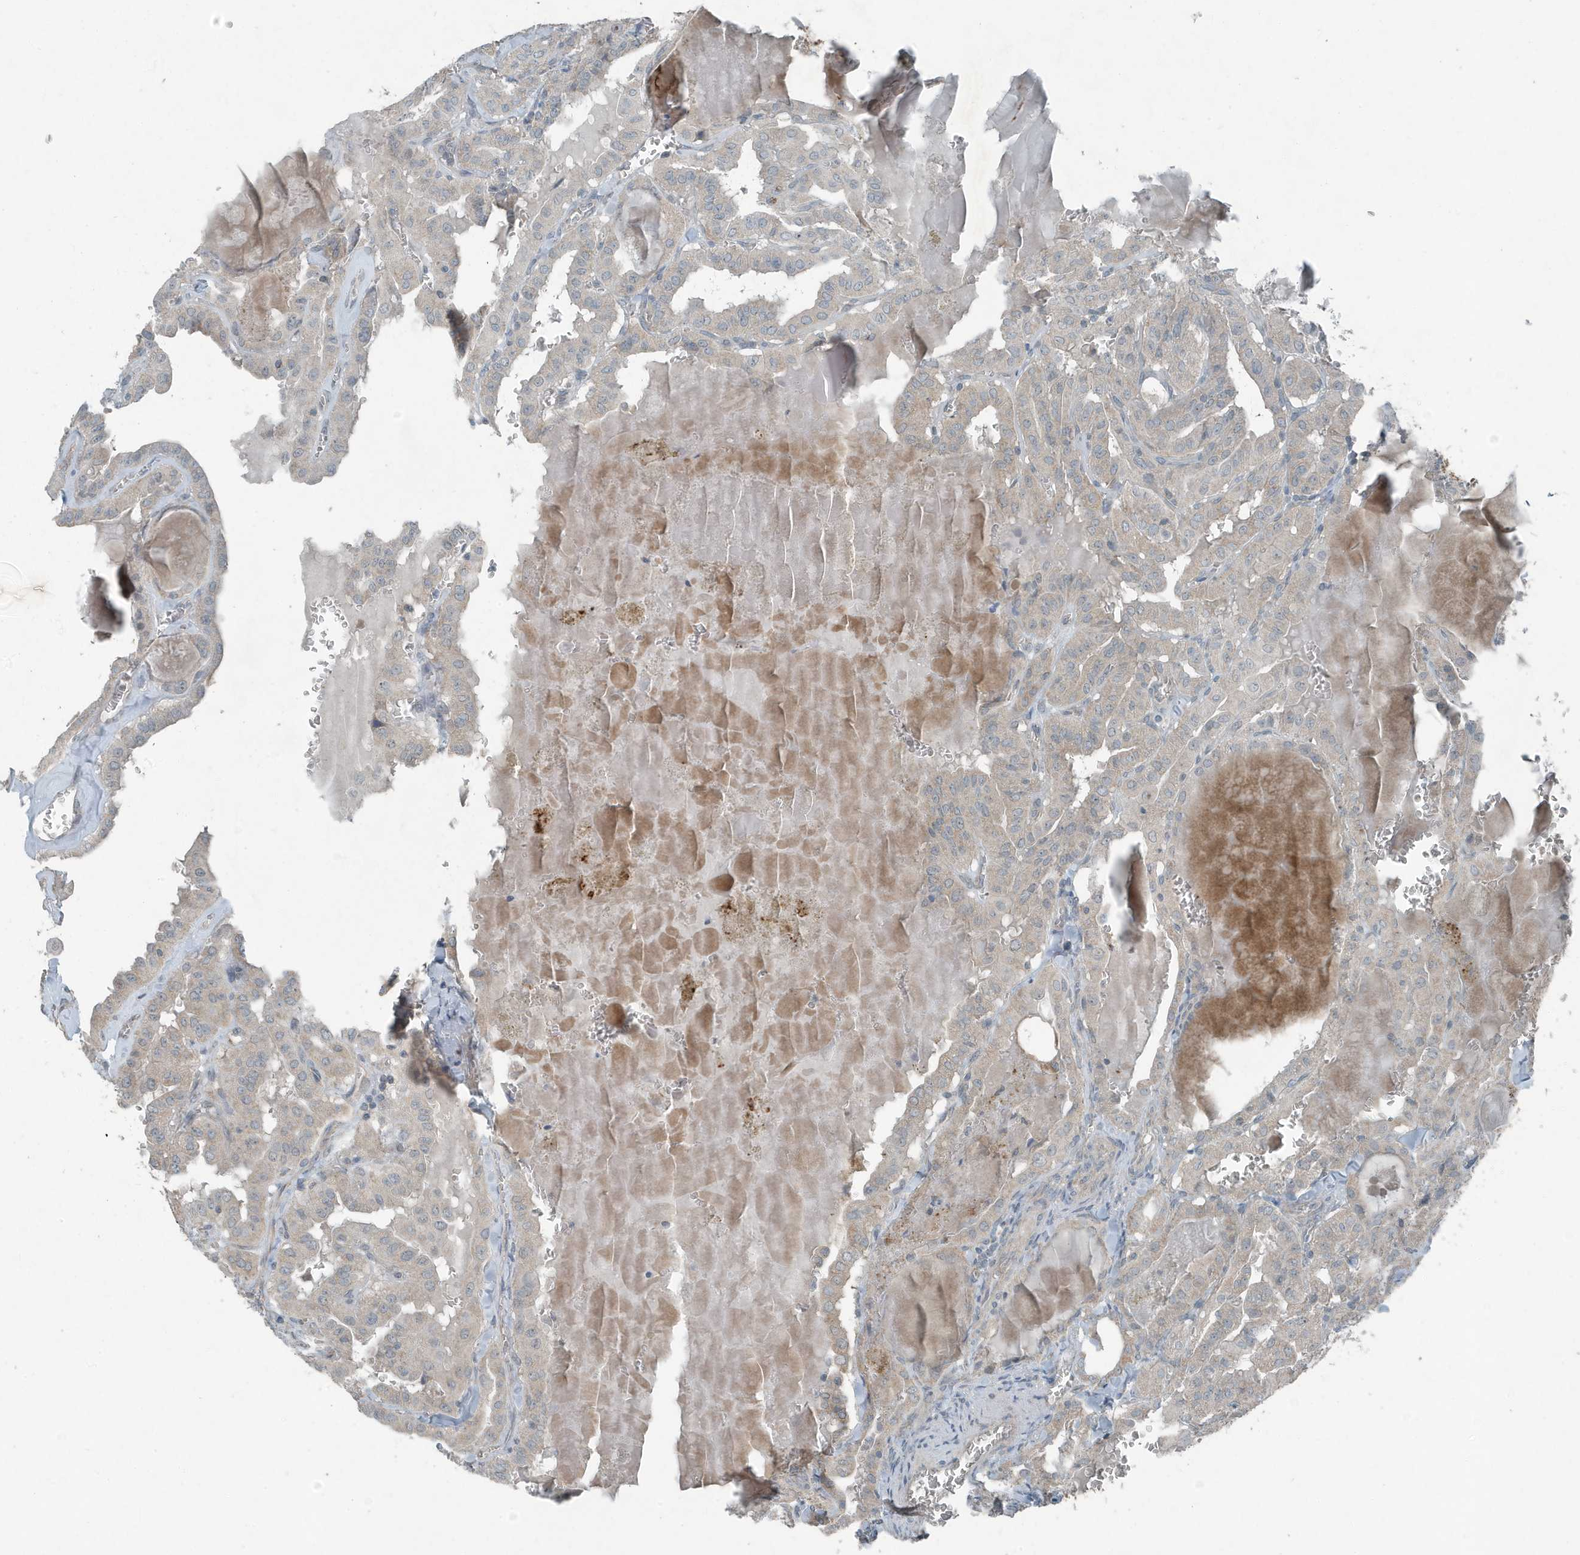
{"staining": {"intensity": "weak", "quantity": "<25%", "location": "cytoplasmic/membranous"}, "tissue": "thyroid cancer", "cell_type": "Tumor cells", "image_type": "cancer", "snomed": [{"axis": "morphology", "description": "Papillary adenocarcinoma, NOS"}, {"axis": "topography", "description": "Thyroid gland"}], "caption": "DAB immunohistochemical staining of human papillary adenocarcinoma (thyroid) demonstrates no significant staining in tumor cells.", "gene": "MT-CYB", "patient": {"sex": "male", "age": 52}}